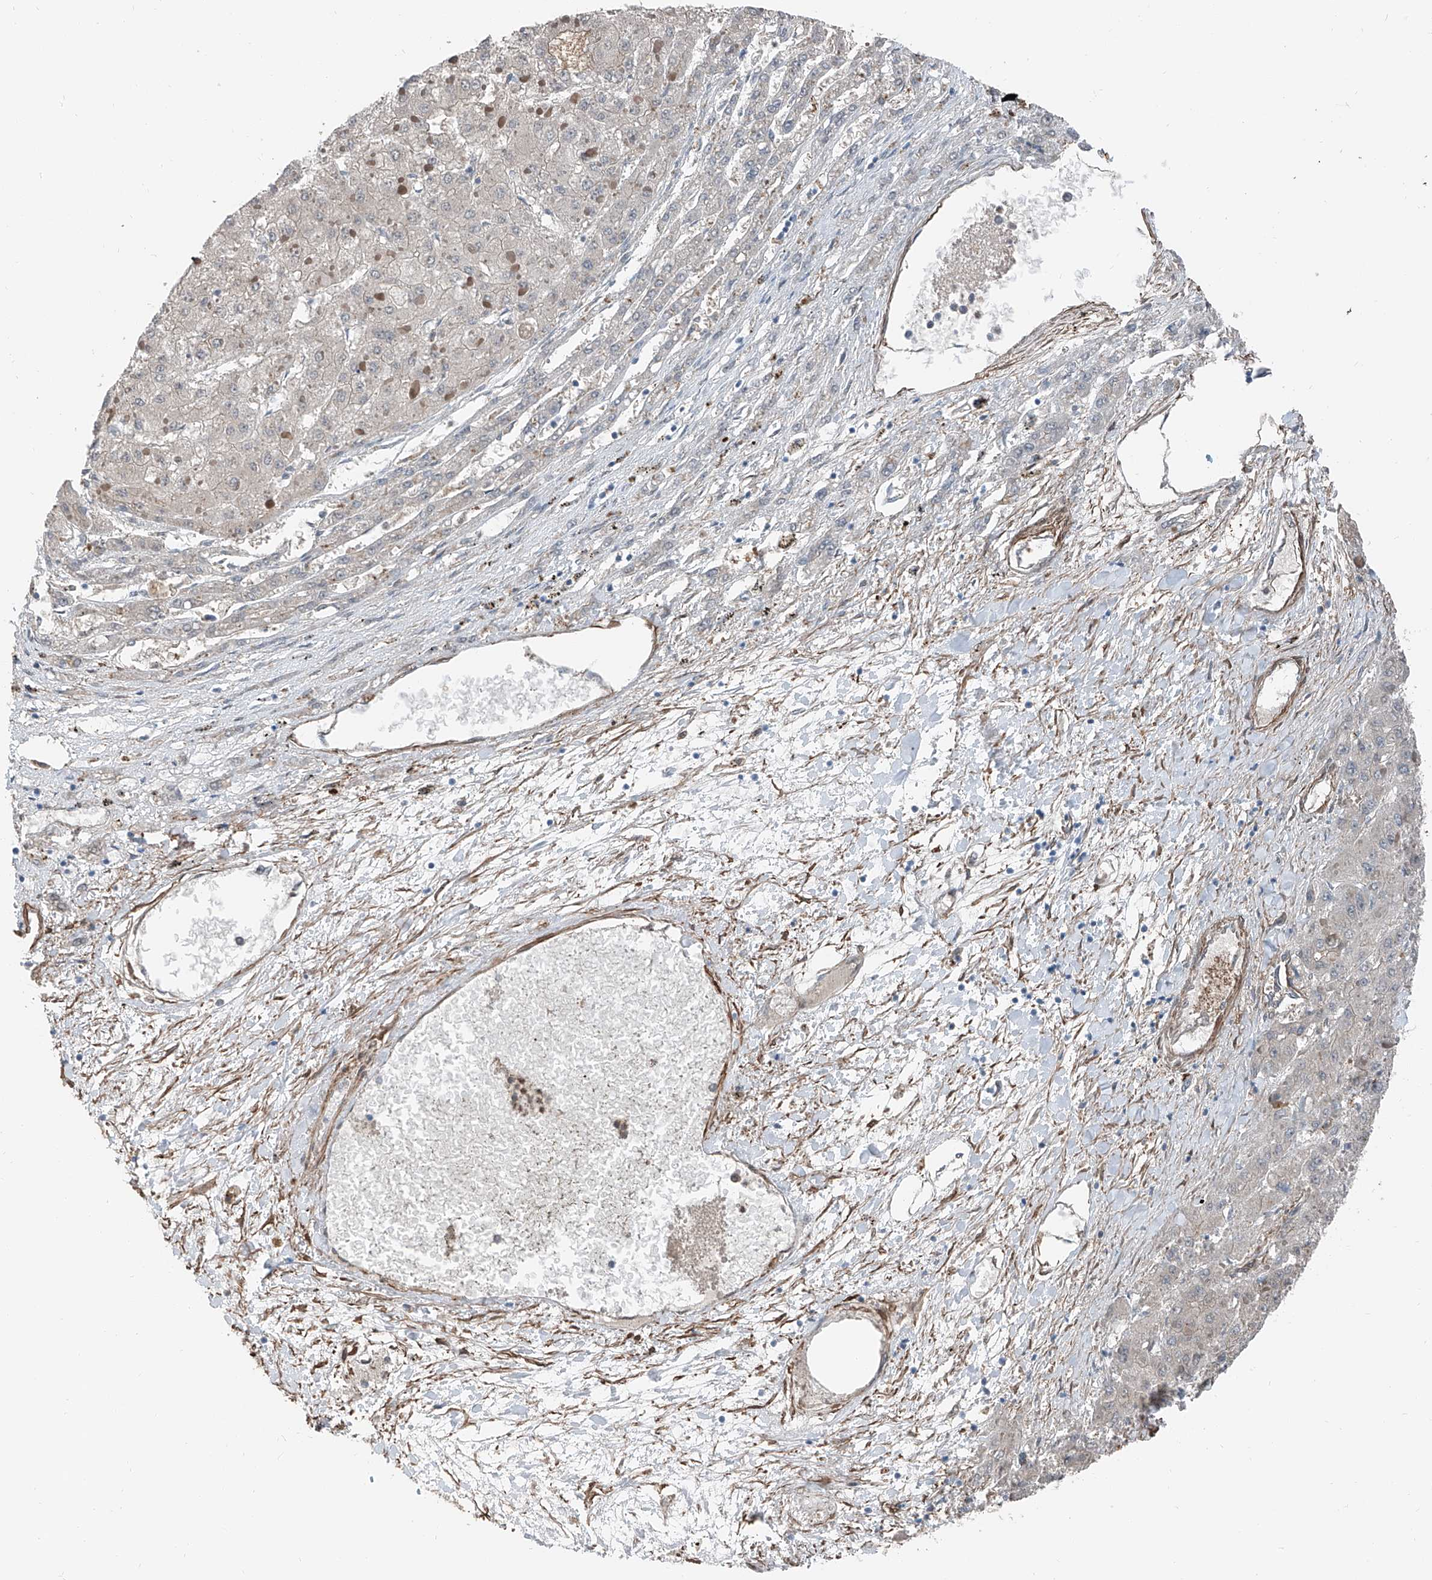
{"staining": {"intensity": "negative", "quantity": "none", "location": "none"}, "tissue": "liver cancer", "cell_type": "Tumor cells", "image_type": "cancer", "snomed": [{"axis": "morphology", "description": "Carcinoma, Hepatocellular, NOS"}, {"axis": "topography", "description": "Liver"}], "caption": "The photomicrograph shows no staining of tumor cells in hepatocellular carcinoma (liver).", "gene": "HSPA6", "patient": {"sex": "female", "age": 73}}